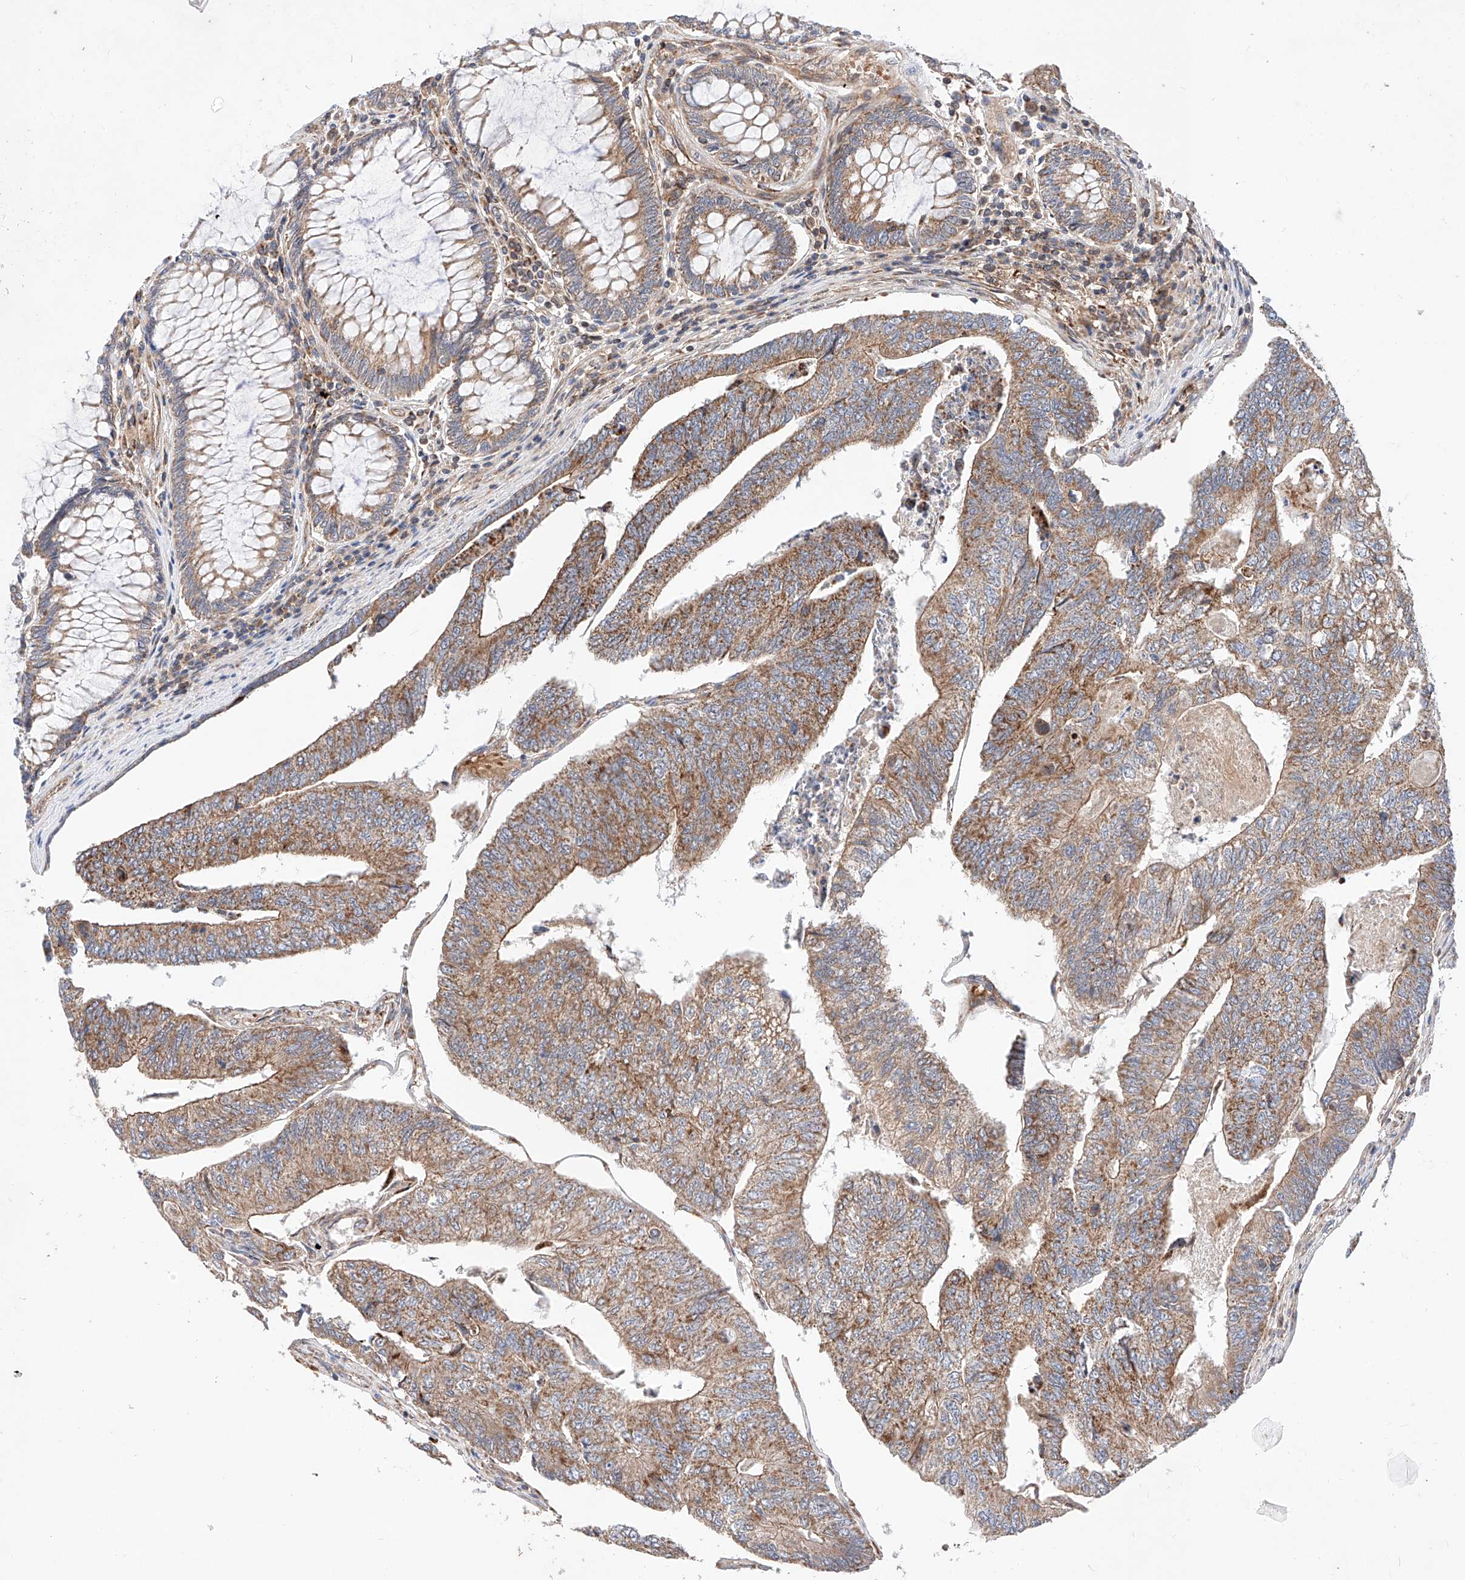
{"staining": {"intensity": "moderate", "quantity": ">75%", "location": "cytoplasmic/membranous"}, "tissue": "colorectal cancer", "cell_type": "Tumor cells", "image_type": "cancer", "snomed": [{"axis": "morphology", "description": "Adenocarcinoma, NOS"}, {"axis": "topography", "description": "Colon"}], "caption": "Human colorectal adenocarcinoma stained with a brown dye reveals moderate cytoplasmic/membranous positive positivity in approximately >75% of tumor cells.", "gene": "NR1D1", "patient": {"sex": "female", "age": 67}}